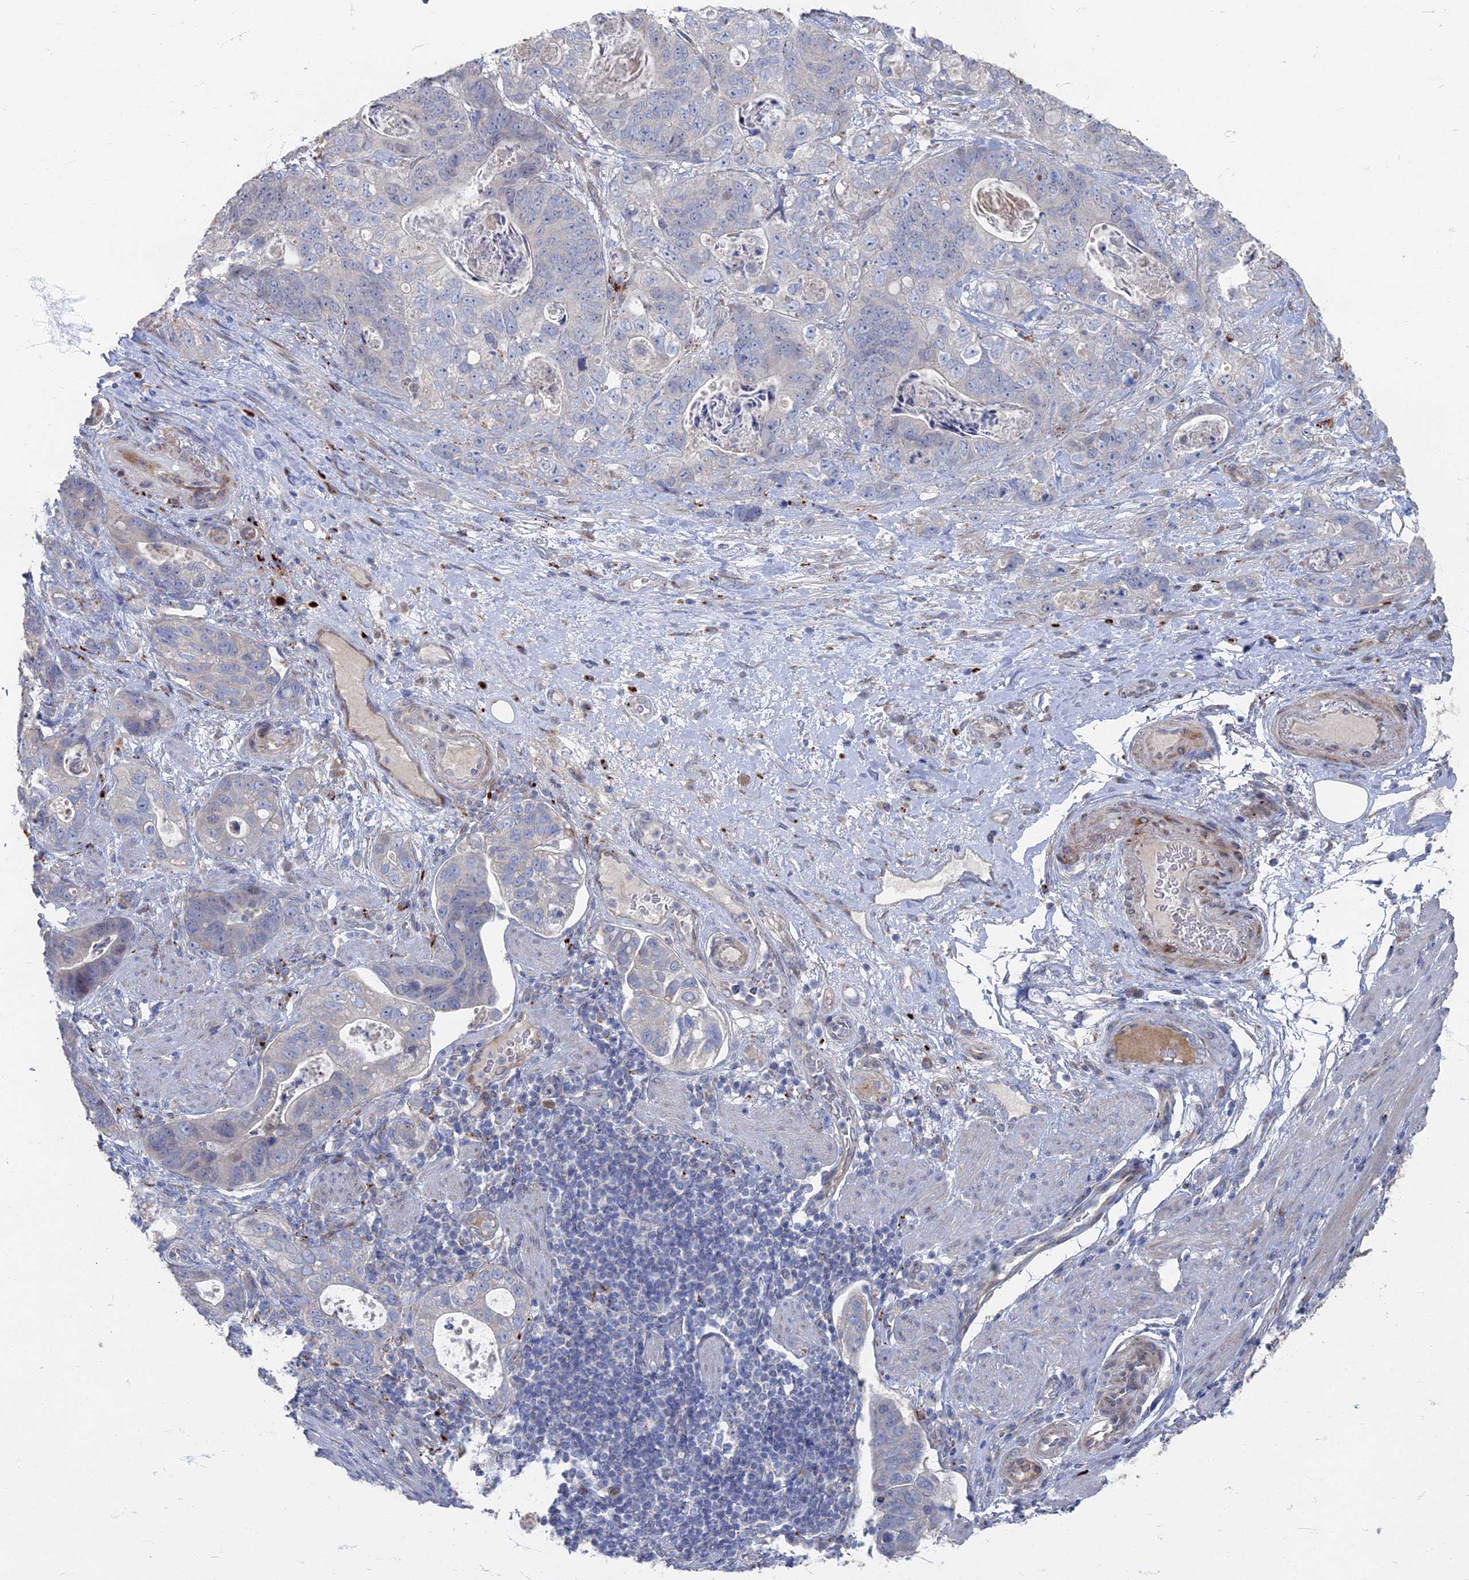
{"staining": {"intensity": "negative", "quantity": "none", "location": "none"}, "tissue": "stomach cancer", "cell_type": "Tumor cells", "image_type": "cancer", "snomed": [{"axis": "morphology", "description": "Normal tissue, NOS"}, {"axis": "morphology", "description": "Adenocarcinoma, NOS"}, {"axis": "topography", "description": "Stomach"}], "caption": "The photomicrograph shows no staining of tumor cells in stomach cancer.", "gene": "TMEM128", "patient": {"sex": "female", "age": 89}}